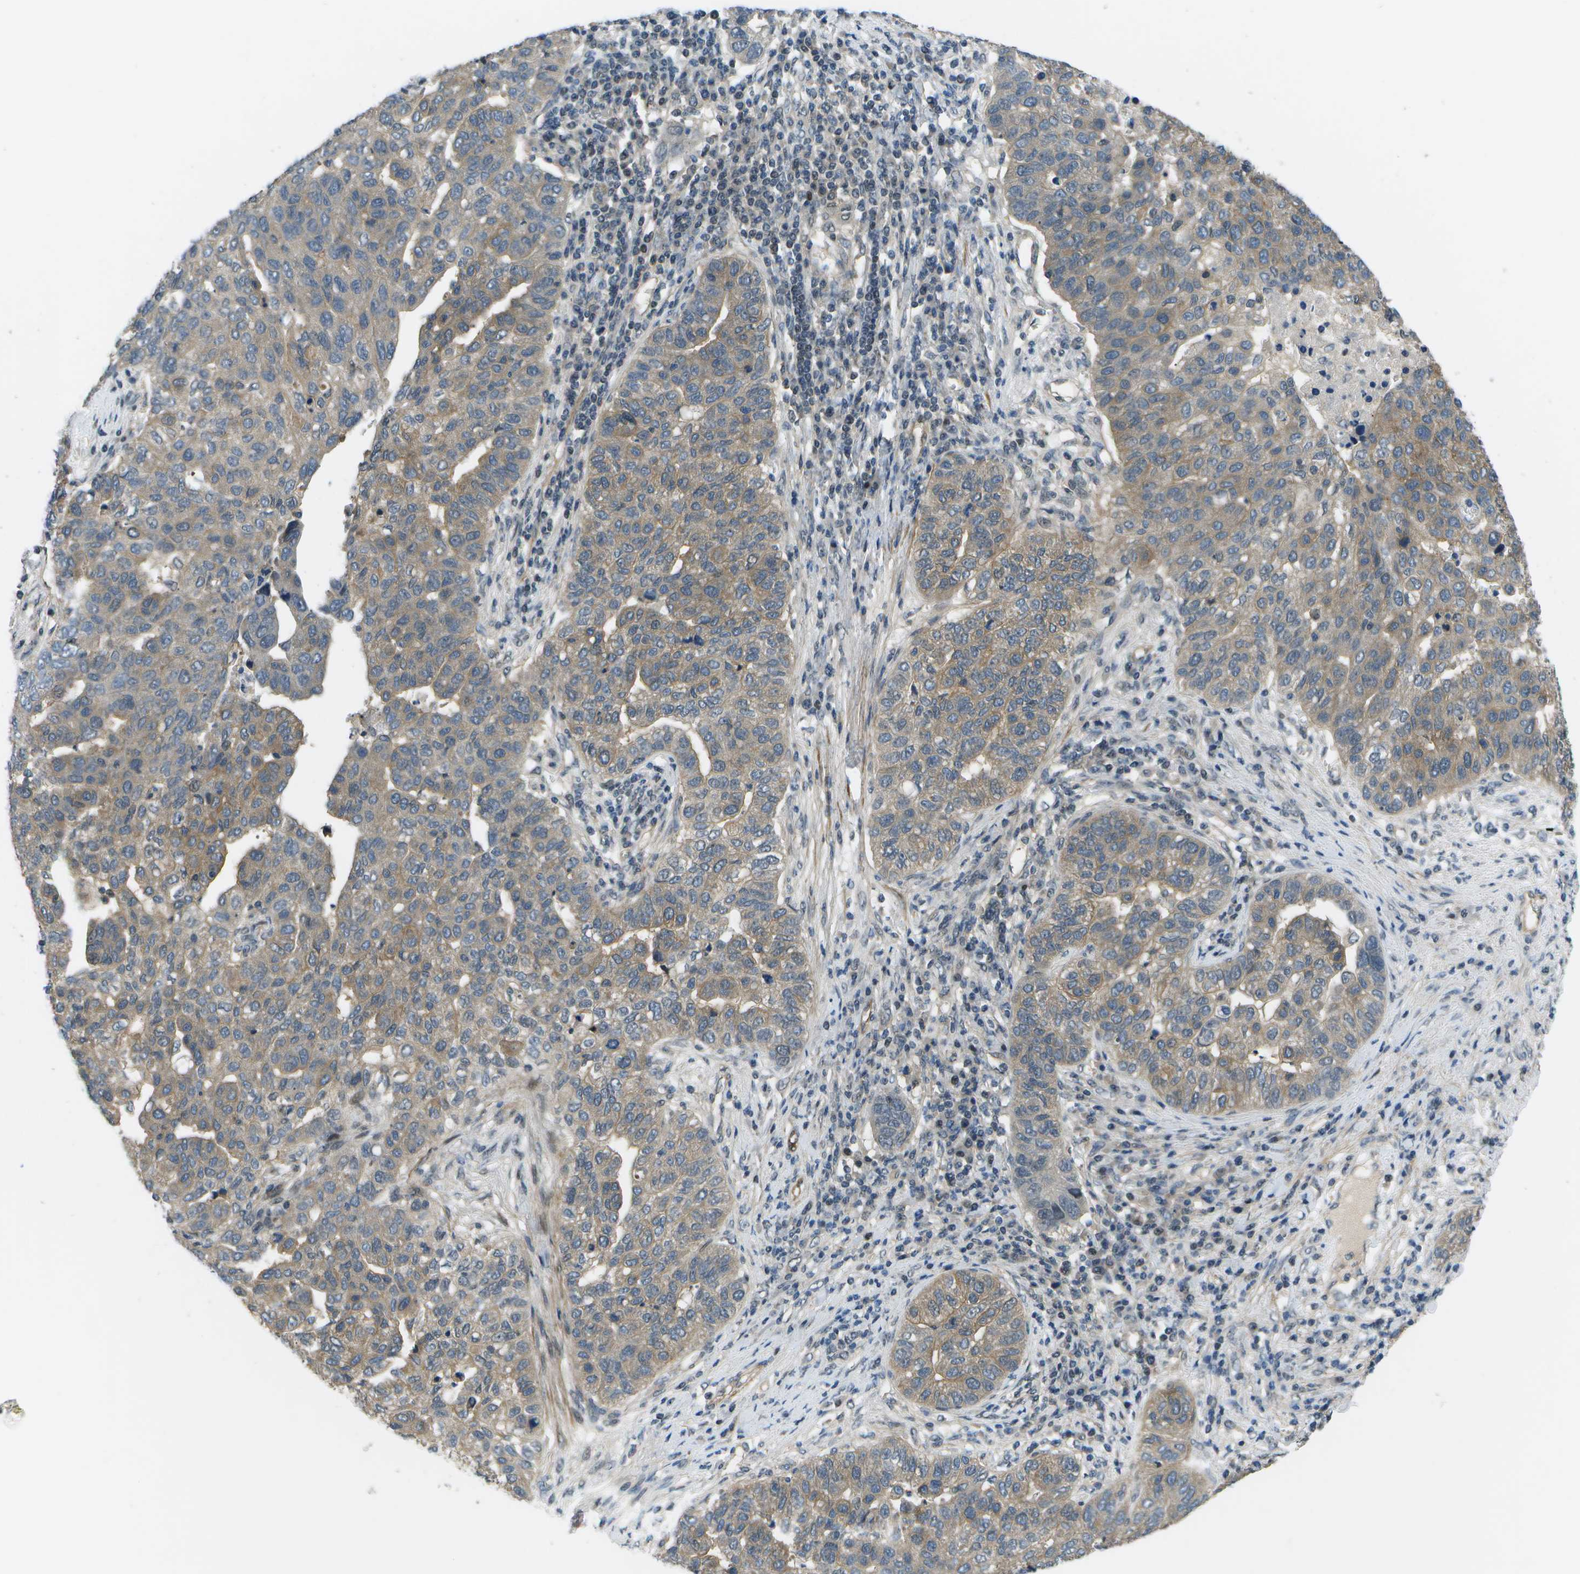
{"staining": {"intensity": "weak", "quantity": "25%-75%", "location": "cytoplasmic/membranous"}, "tissue": "pancreatic cancer", "cell_type": "Tumor cells", "image_type": "cancer", "snomed": [{"axis": "morphology", "description": "Adenocarcinoma, NOS"}, {"axis": "topography", "description": "Pancreas"}], "caption": "IHC (DAB) staining of pancreatic adenocarcinoma demonstrates weak cytoplasmic/membranous protein positivity in about 25%-75% of tumor cells. Nuclei are stained in blue.", "gene": "ENPP5", "patient": {"sex": "female", "age": 61}}